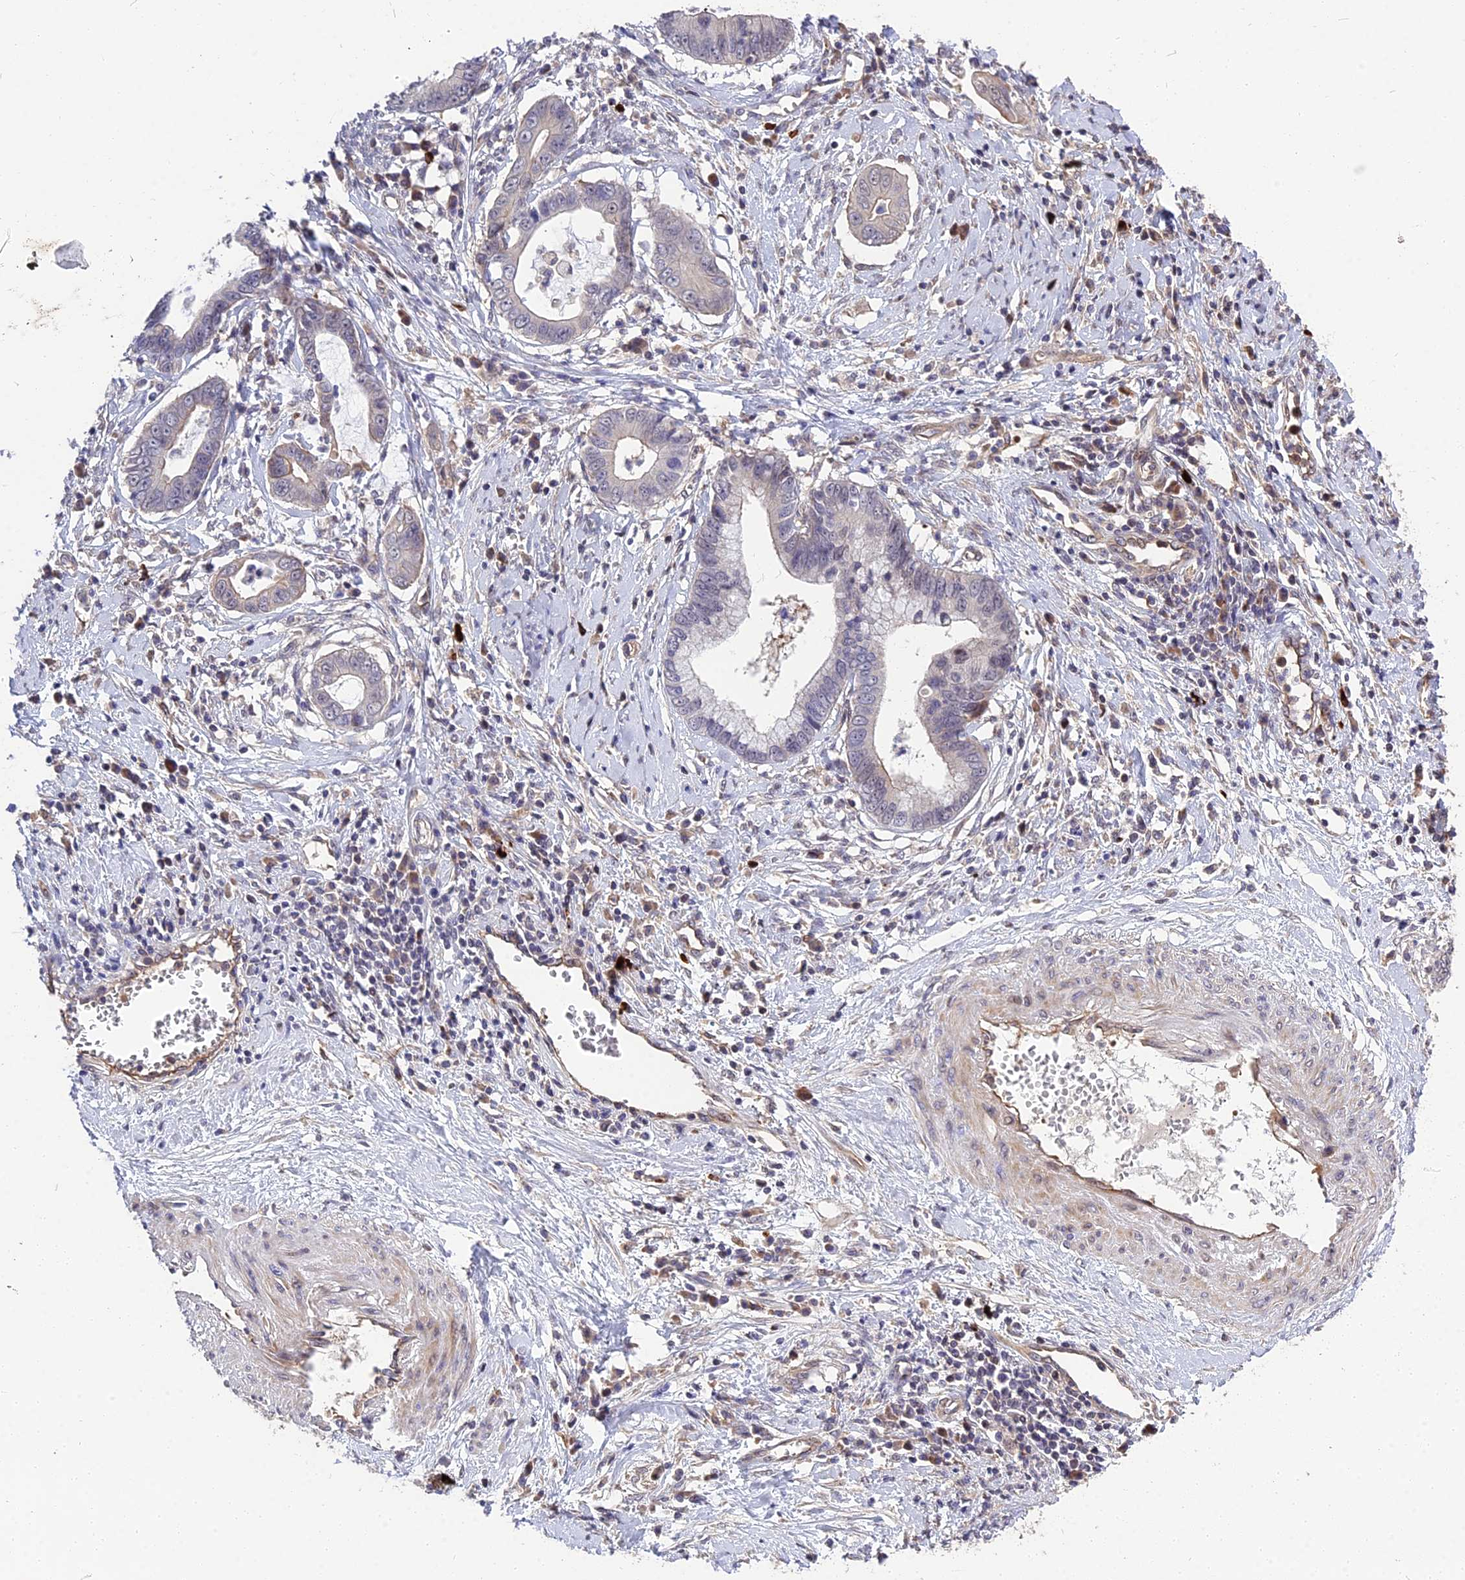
{"staining": {"intensity": "weak", "quantity": "25%-75%", "location": "cytoplasmic/membranous"}, "tissue": "cervical cancer", "cell_type": "Tumor cells", "image_type": "cancer", "snomed": [{"axis": "morphology", "description": "Adenocarcinoma, NOS"}, {"axis": "topography", "description": "Cervix"}], "caption": "Protein analysis of cervical cancer (adenocarcinoma) tissue shows weak cytoplasmic/membranous expression in about 25%-75% of tumor cells. (IHC, brightfield microscopy, high magnification).", "gene": "MFSD2A", "patient": {"sex": "female", "age": 44}}